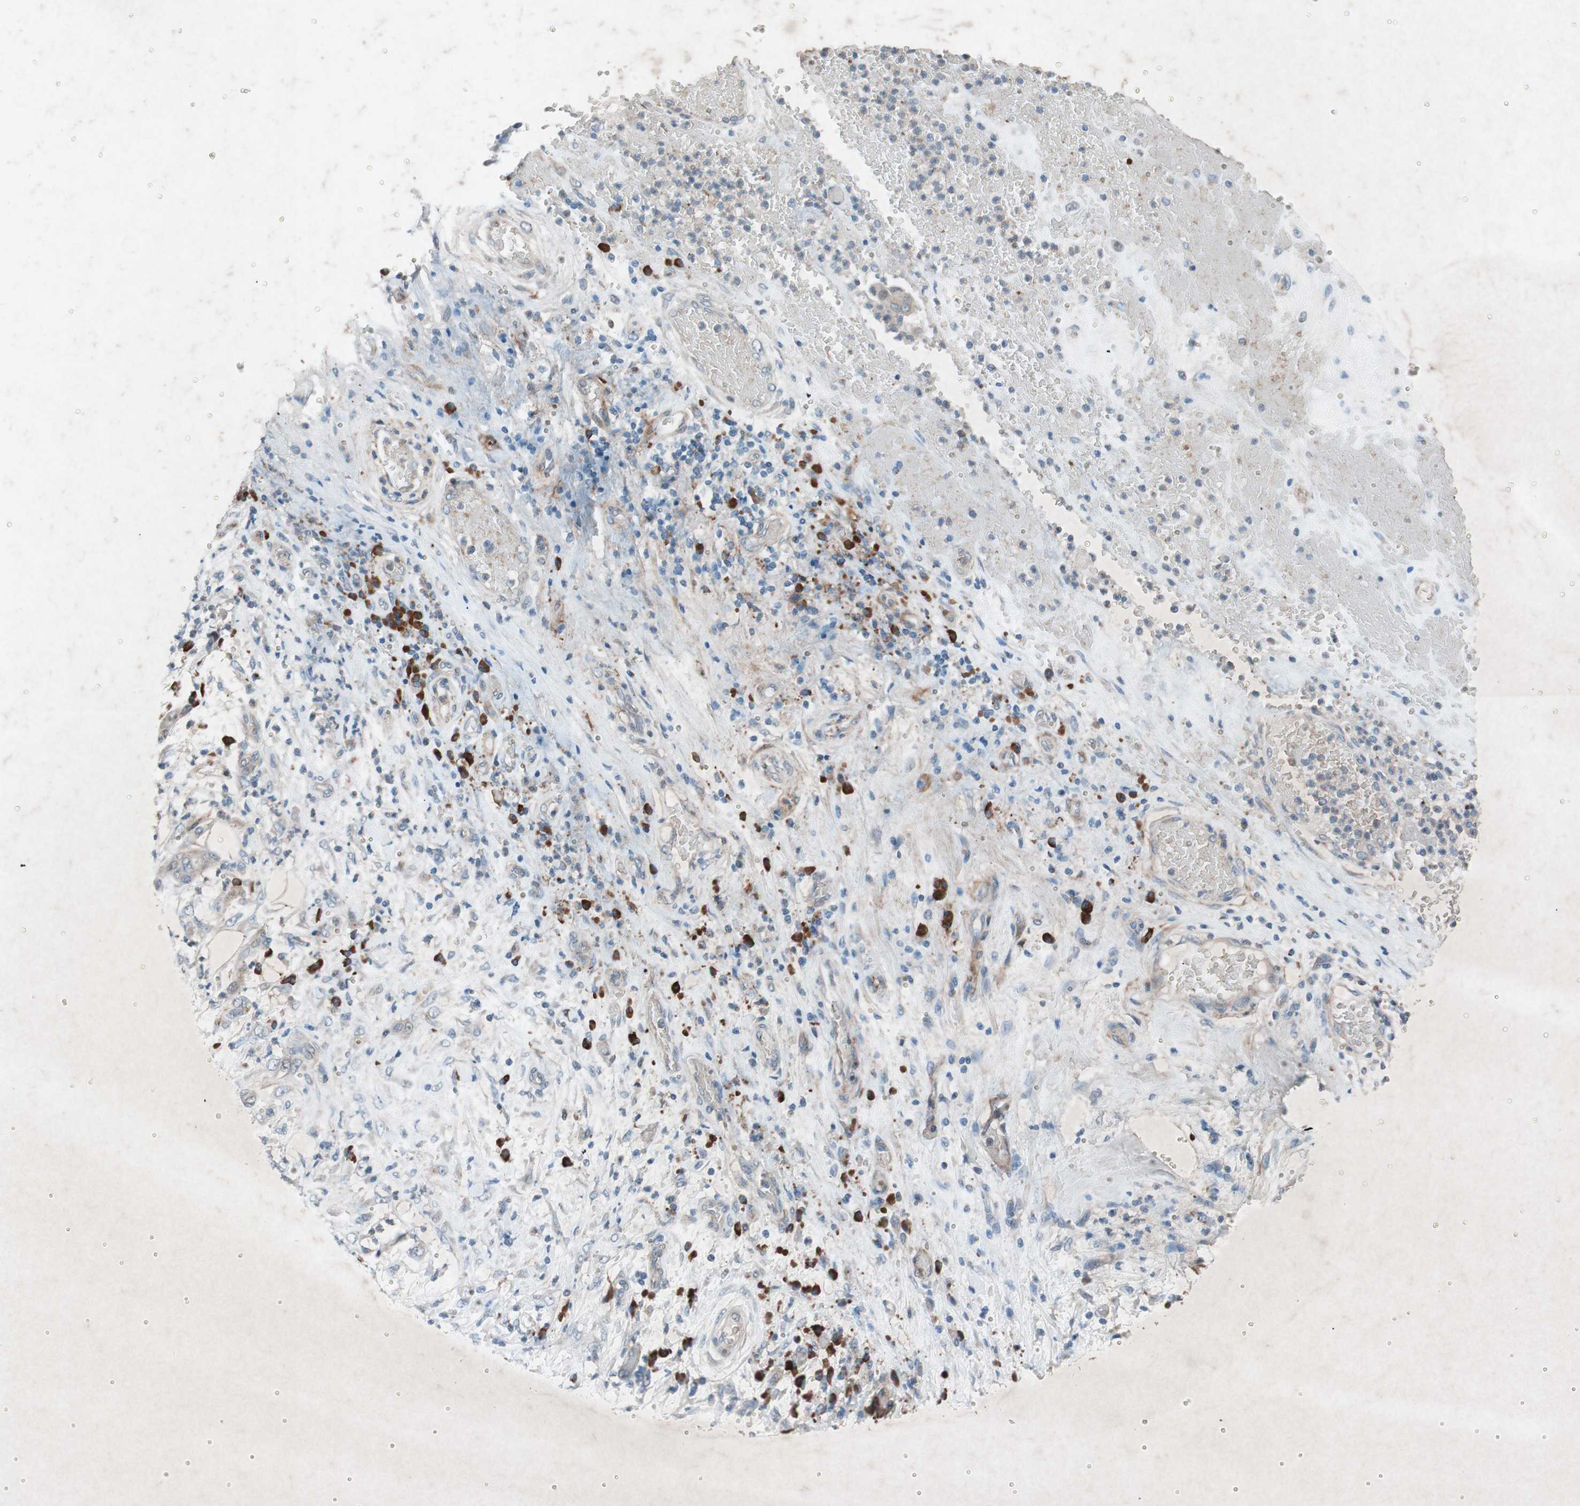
{"staining": {"intensity": "weak", "quantity": "25%-75%", "location": "cytoplasmic/membranous"}, "tissue": "stomach cancer", "cell_type": "Tumor cells", "image_type": "cancer", "snomed": [{"axis": "morphology", "description": "Adenocarcinoma, NOS"}, {"axis": "topography", "description": "Stomach"}], "caption": "Stomach adenocarcinoma stained with DAB IHC reveals low levels of weak cytoplasmic/membranous expression in about 25%-75% of tumor cells.", "gene": "GRB7", "patient": {"sex": "female", "age": 73}}